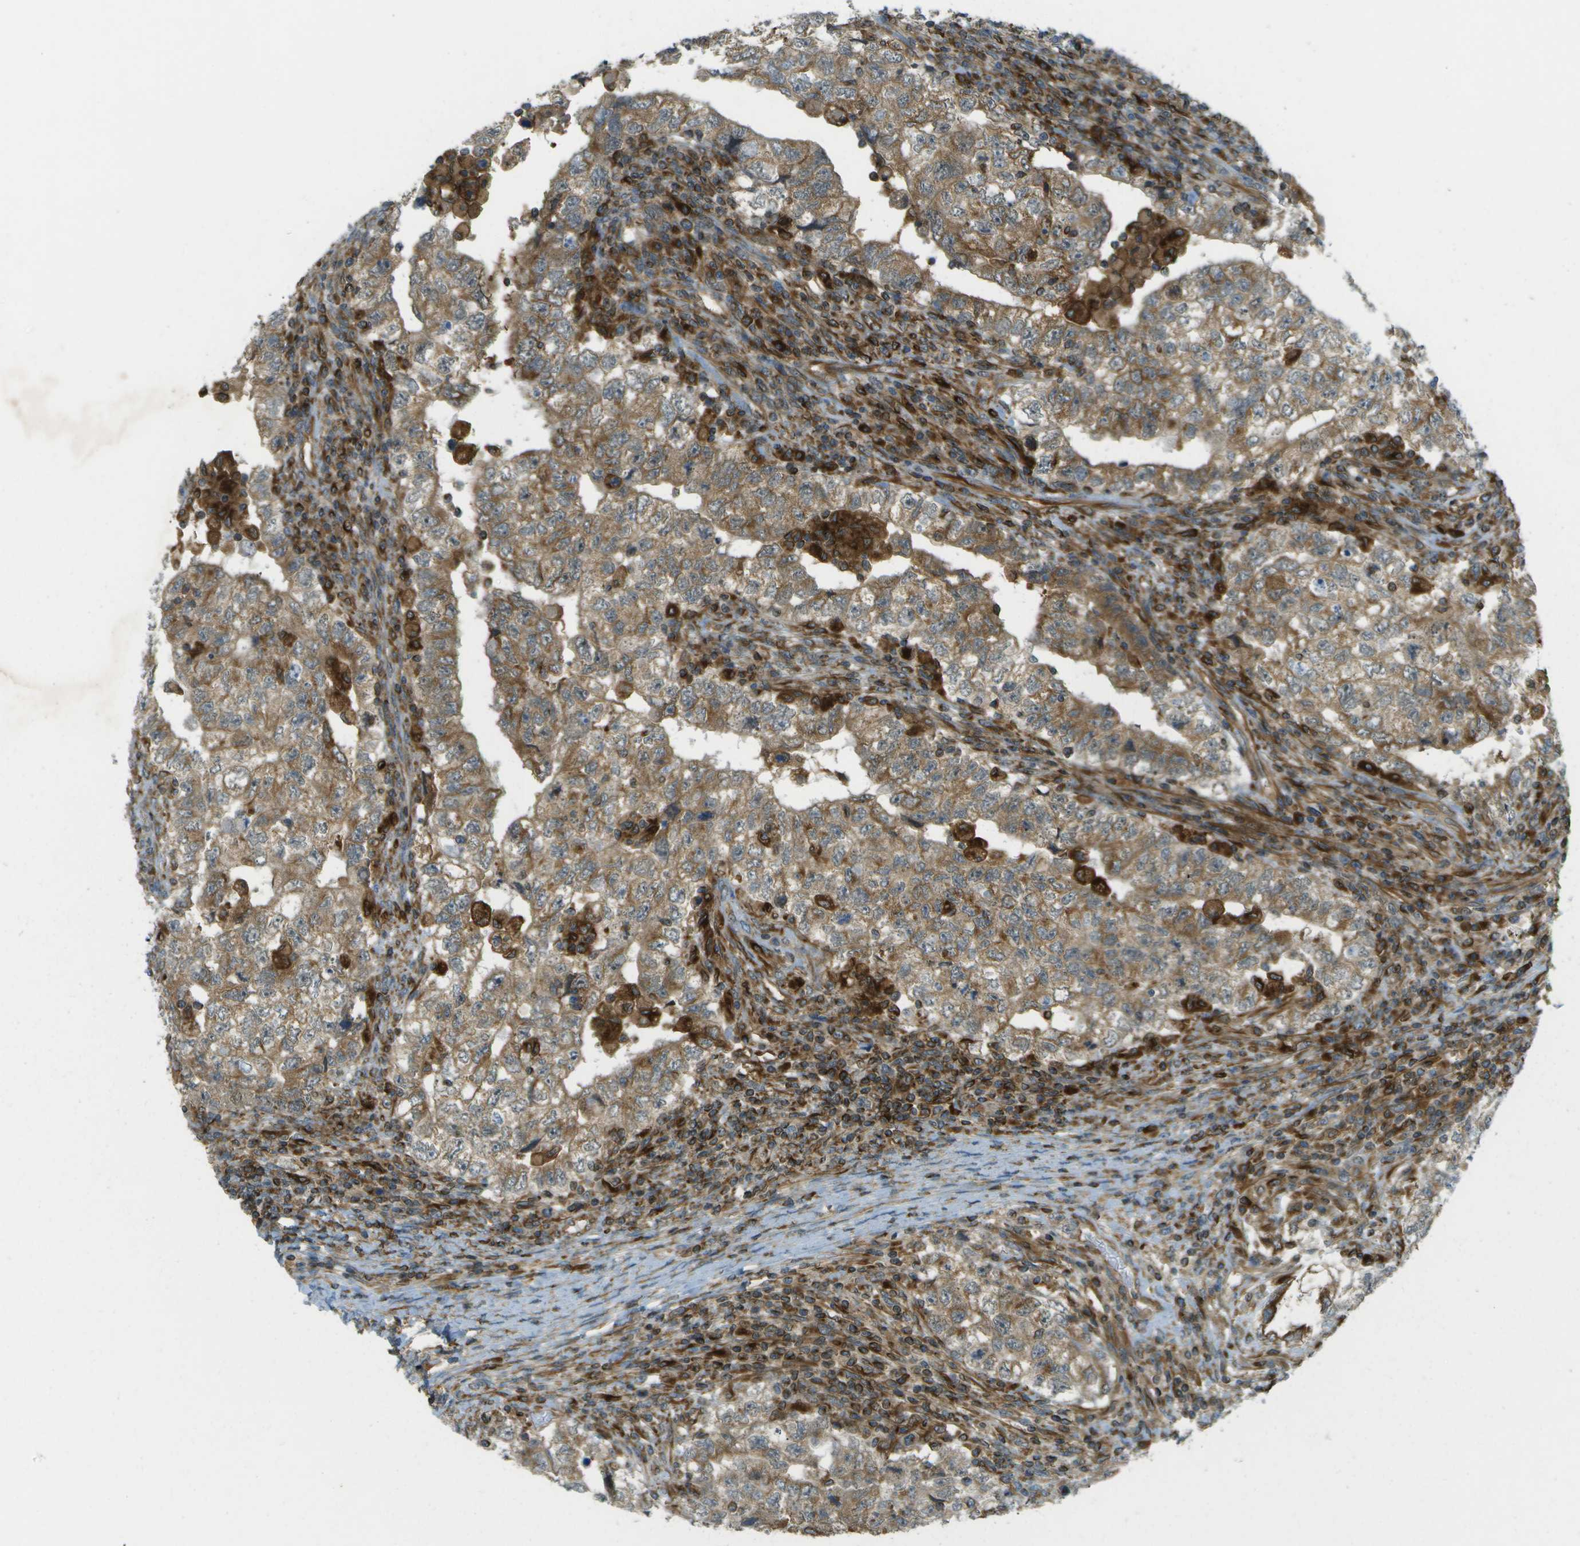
{"staining": {"intensity": "weak", "quantity": ">75%", "location": "cytoplasmic/membranous"}, "tissue": "testis cancer", "cell_type": "Tumor cells", "image_type": "cancer", "snomed": [{"axis": "morphology", "description": "Carcinoma, Embryonal, NOS"}, {"axis": "topography", "description": "Testis"}], "caption": "This is an image of immunohistochemistry staining of testis cancer, which shows weak expression in the cytoplasmic/membranous of tumor cells.", "gene": "TMTC1", "patient": {"sex": "male", "age": 36}}